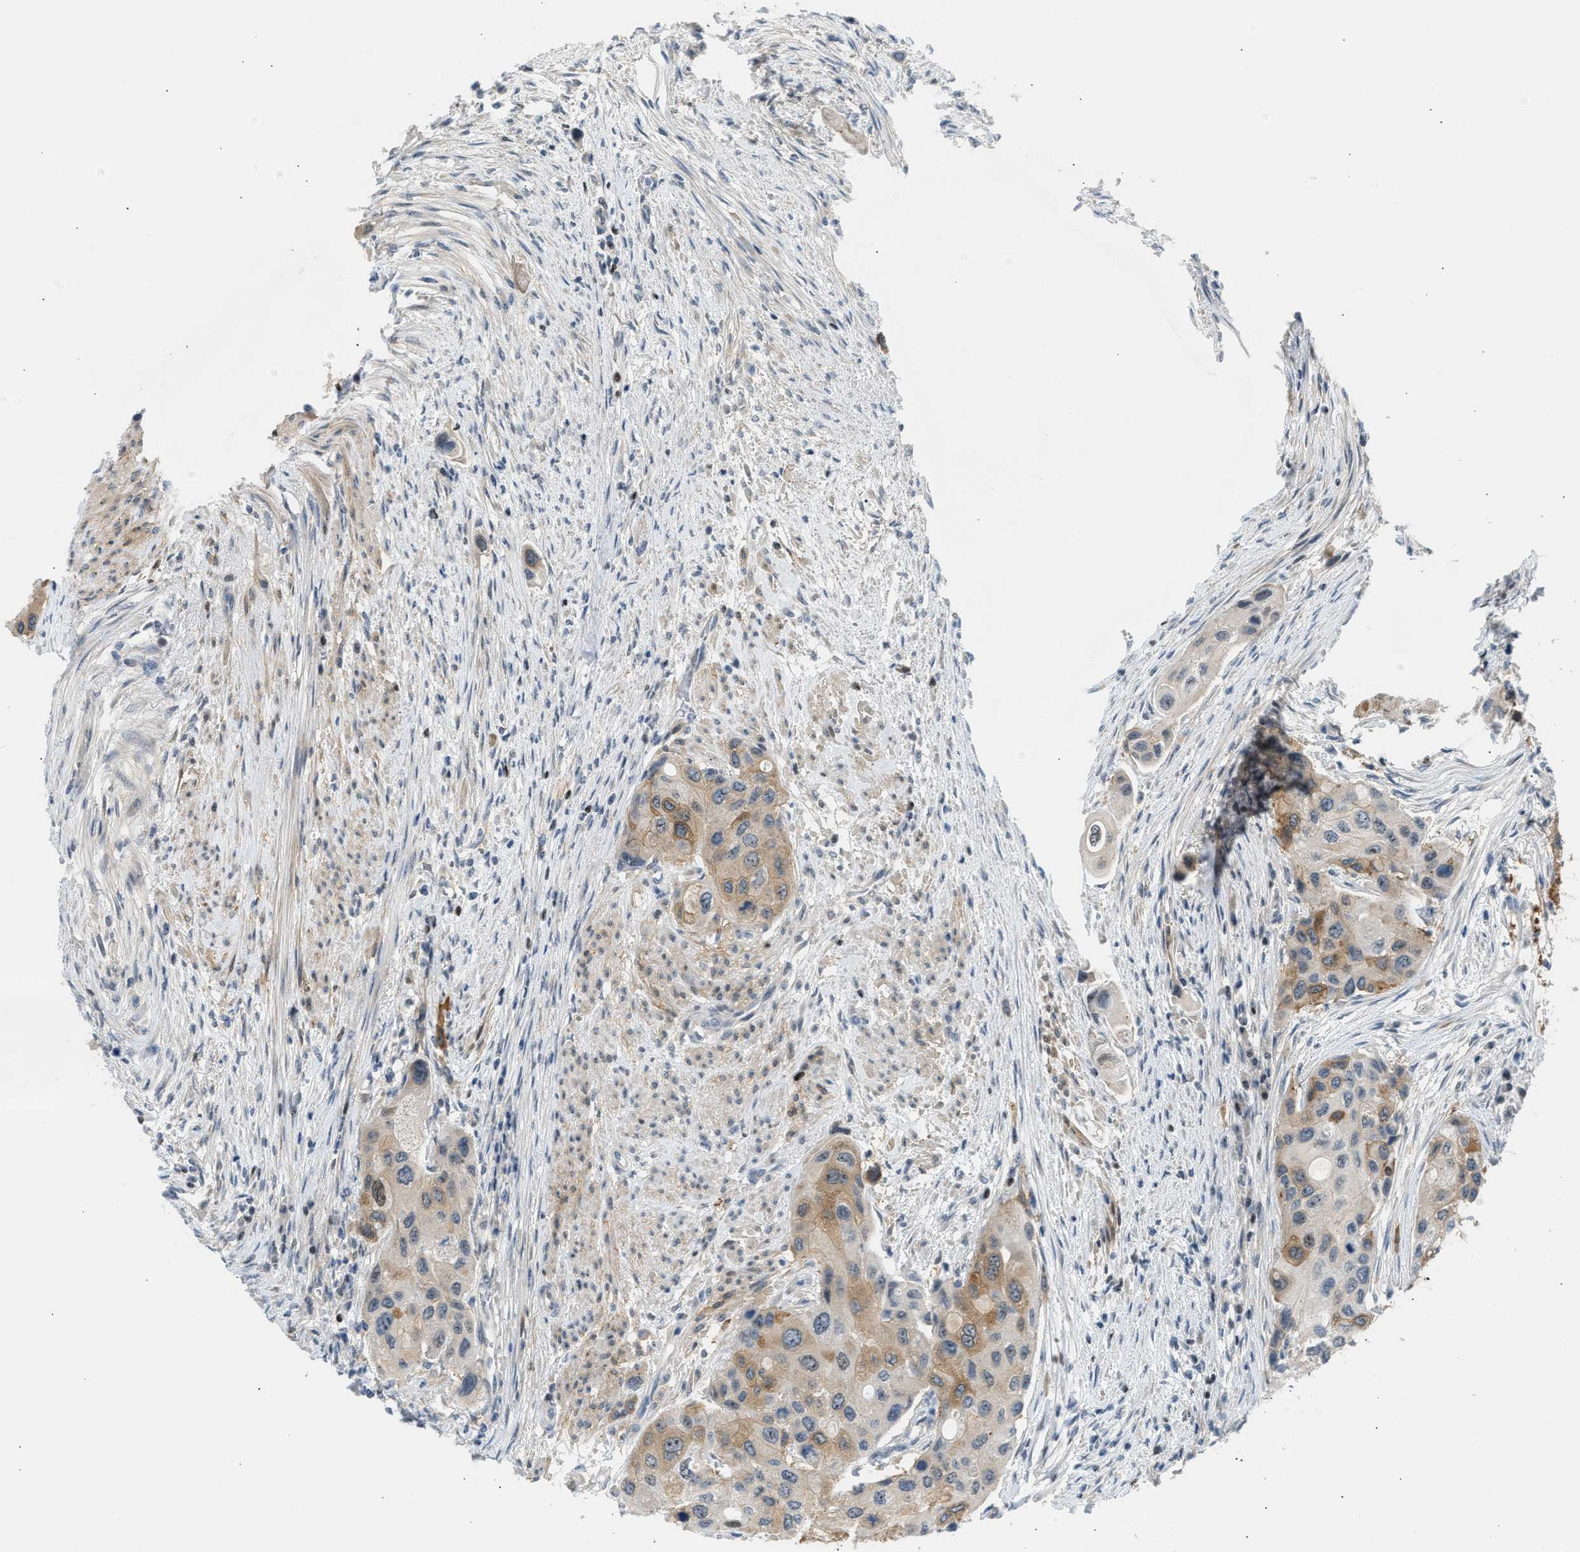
{"staining": {"intensity": "moderate", "quantity": "25%-75%", "location": "cytoplasmic/membranous"}, "tissue": "urothelial cancer", "cell_type": "Tumor cells", "image_type": "cancer", "snomed": [{"axis": "morphology", "description": "Urothelial carcinoma, High grade"}, {"axis": "topography", "description": "Urinary bladder"}], "caption": "This is a photomicrograph of immunohistochemistry (IHC) staining of high-grade urothelial carcinoma, which shows moderate expression in the cytoplasmic/membranous of tumor cells.", "gene": "NPS", "patient": {"sex": "female", "age": 56}}